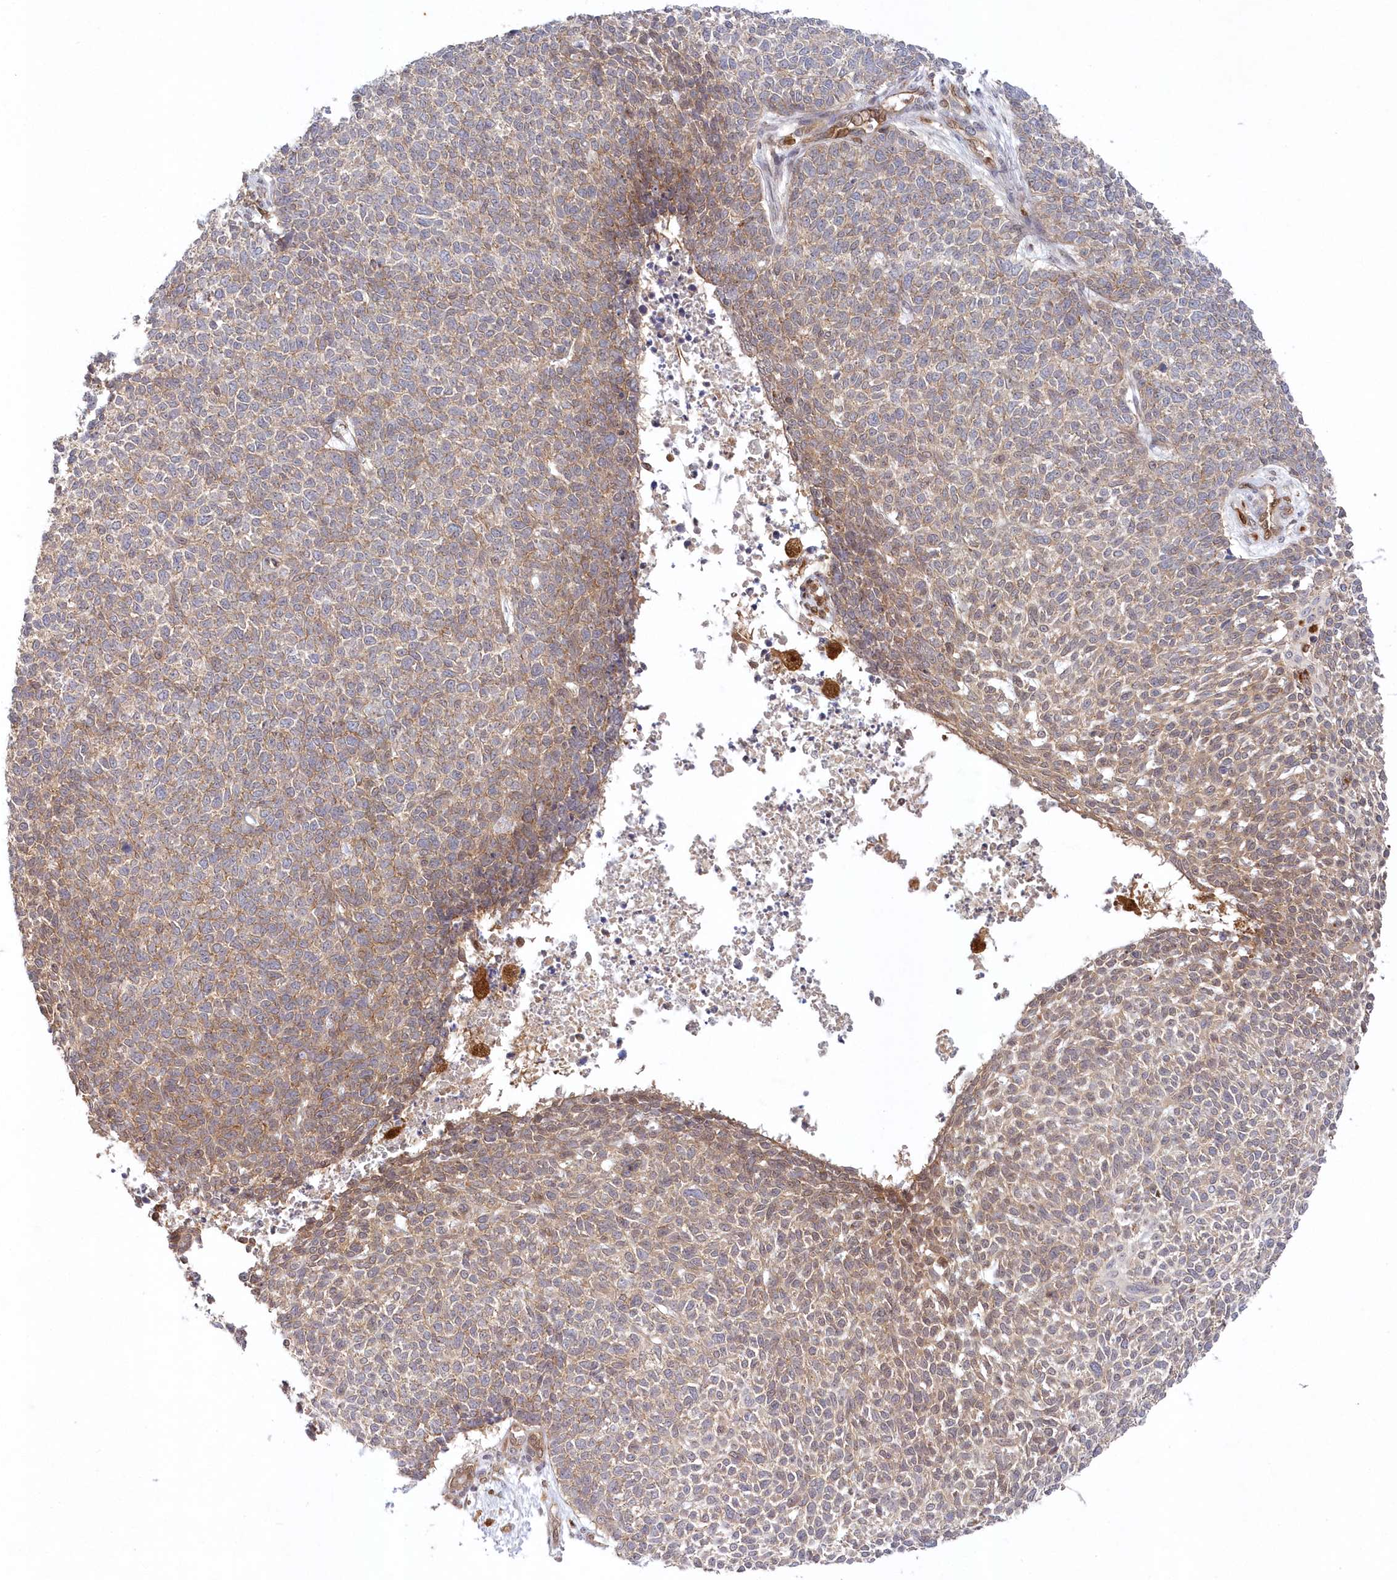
{"staining": {"intensity": "moderate", "quantity": "25%-75%", "location": "cytoplasmic/membranous"}, "tissue": "skin cancer", "cell_type": "Tumor cells", "image_type": "cancer", "snomed": [{"axis": "morphology", "description": "Basal cell carcinoma"}, {"axis": "topography", "description": "Skin"}], "caption": "High-power microscopy captured an immunohistochemistry histopathology image of skin cancer (basal cell carcinoma), revealing moderate cytoplasmic/membranous expression in about 25%-75% of tumor cells. (brown staining indicates protein expression, while blue staining denotes nuclei).", "gene": "GBE1", "patient": {"sex": "female", "age": 84}}